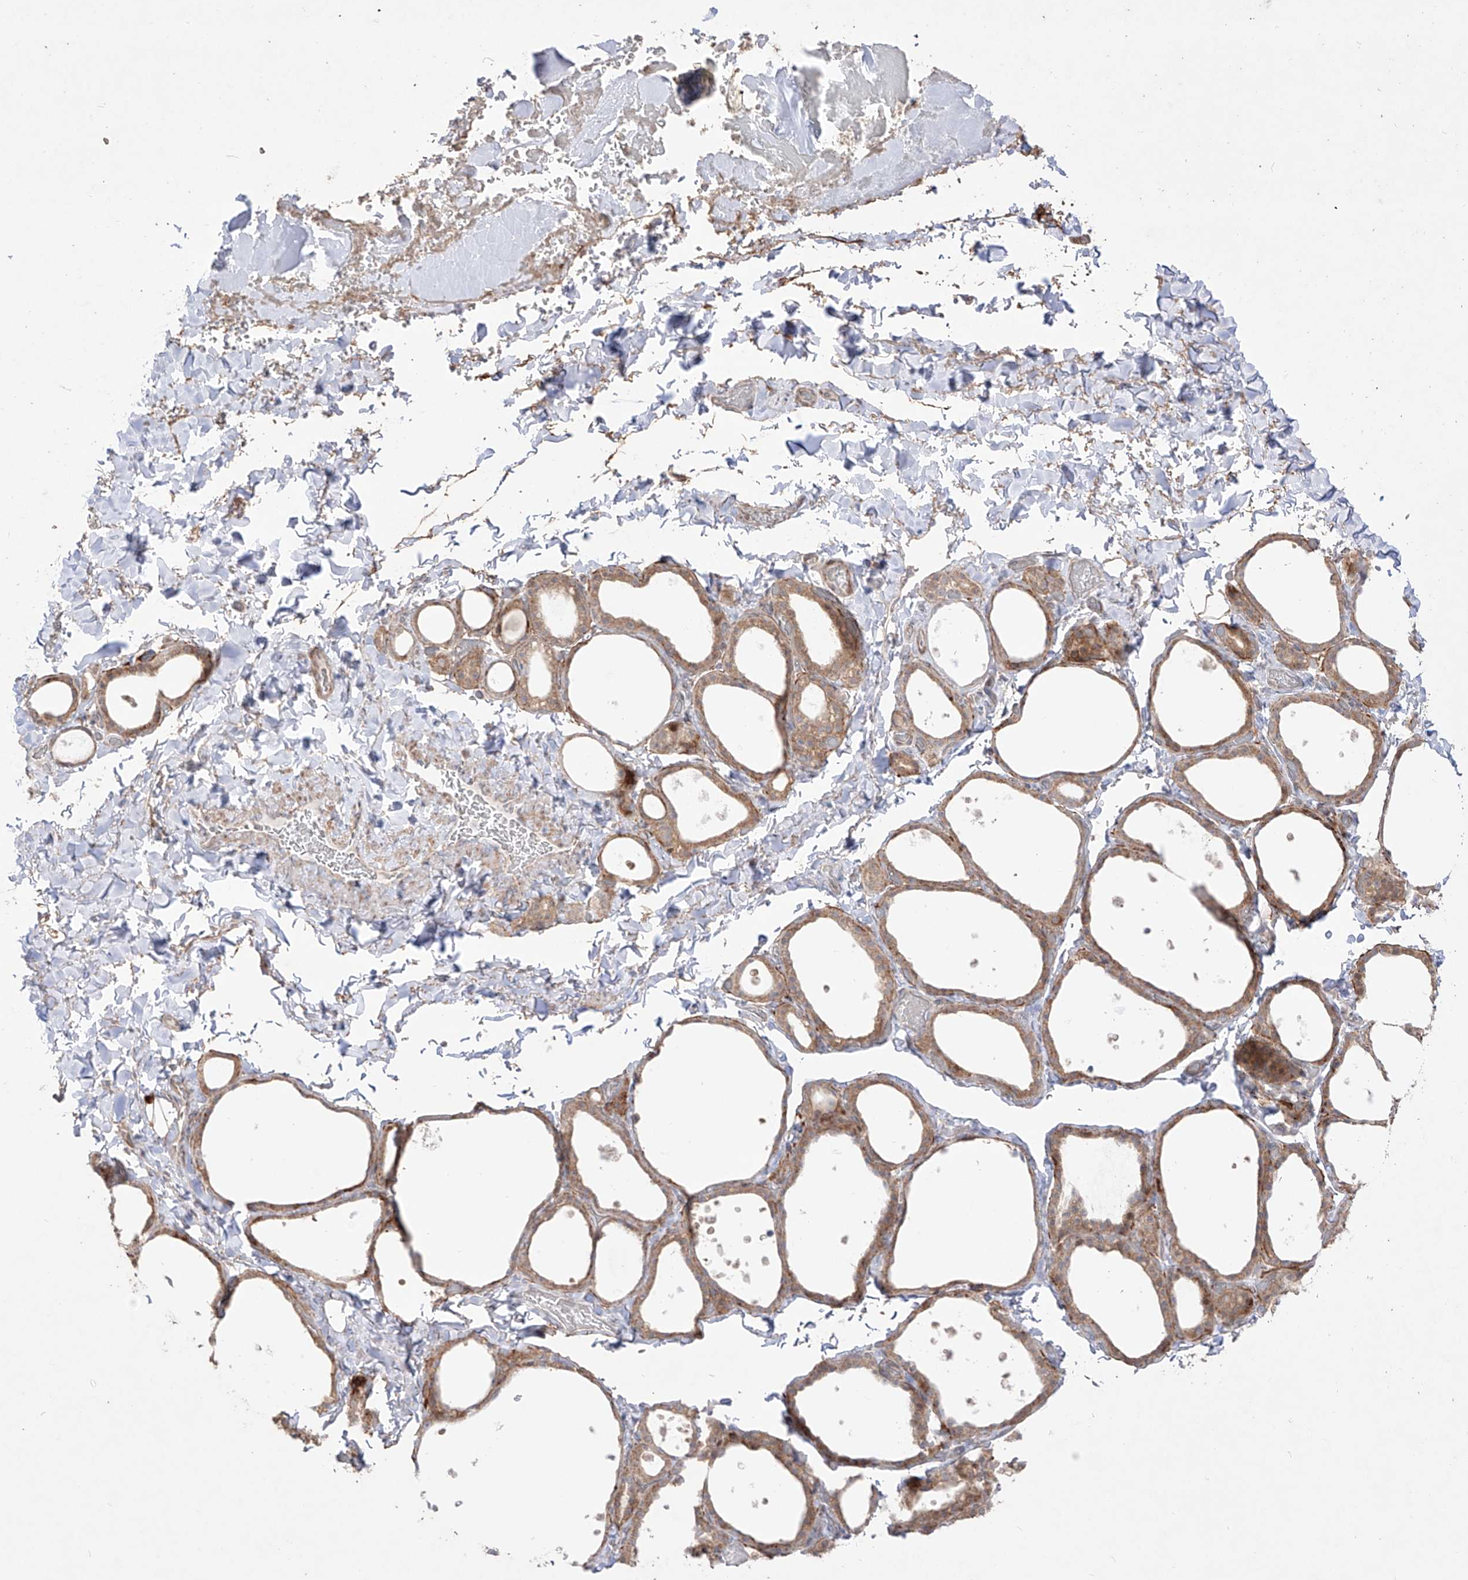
{"staining": {"intensity": "moderate", "quantity": ">75%", "location": "cytoplasmic/membranous"}, "tissue": "thyroid gland", "cell_type": "Glandular cells", "image_type": "normal", "snomed": [{"axis": "morphology", "description": "Normal tissue, NOS"}, {"axis": "topography", "description": "Thyroid gland"}], "caption": "Immunohistochemistry staining of unremarkable thyroid gland, which exhibits medium levels of moderate cytoplasmic/membranous staining in about >75% of glandular cells indicating moderate cytoplasmic/membranous protein staining. The staining was performed using DAB (3,3'-diaminobenzidine) (brown) for protein detection and nuclei were counterstained in hematoxylin (blue).", "gene": "YKT6", "patient": {"sex": "female", "age": 44}}